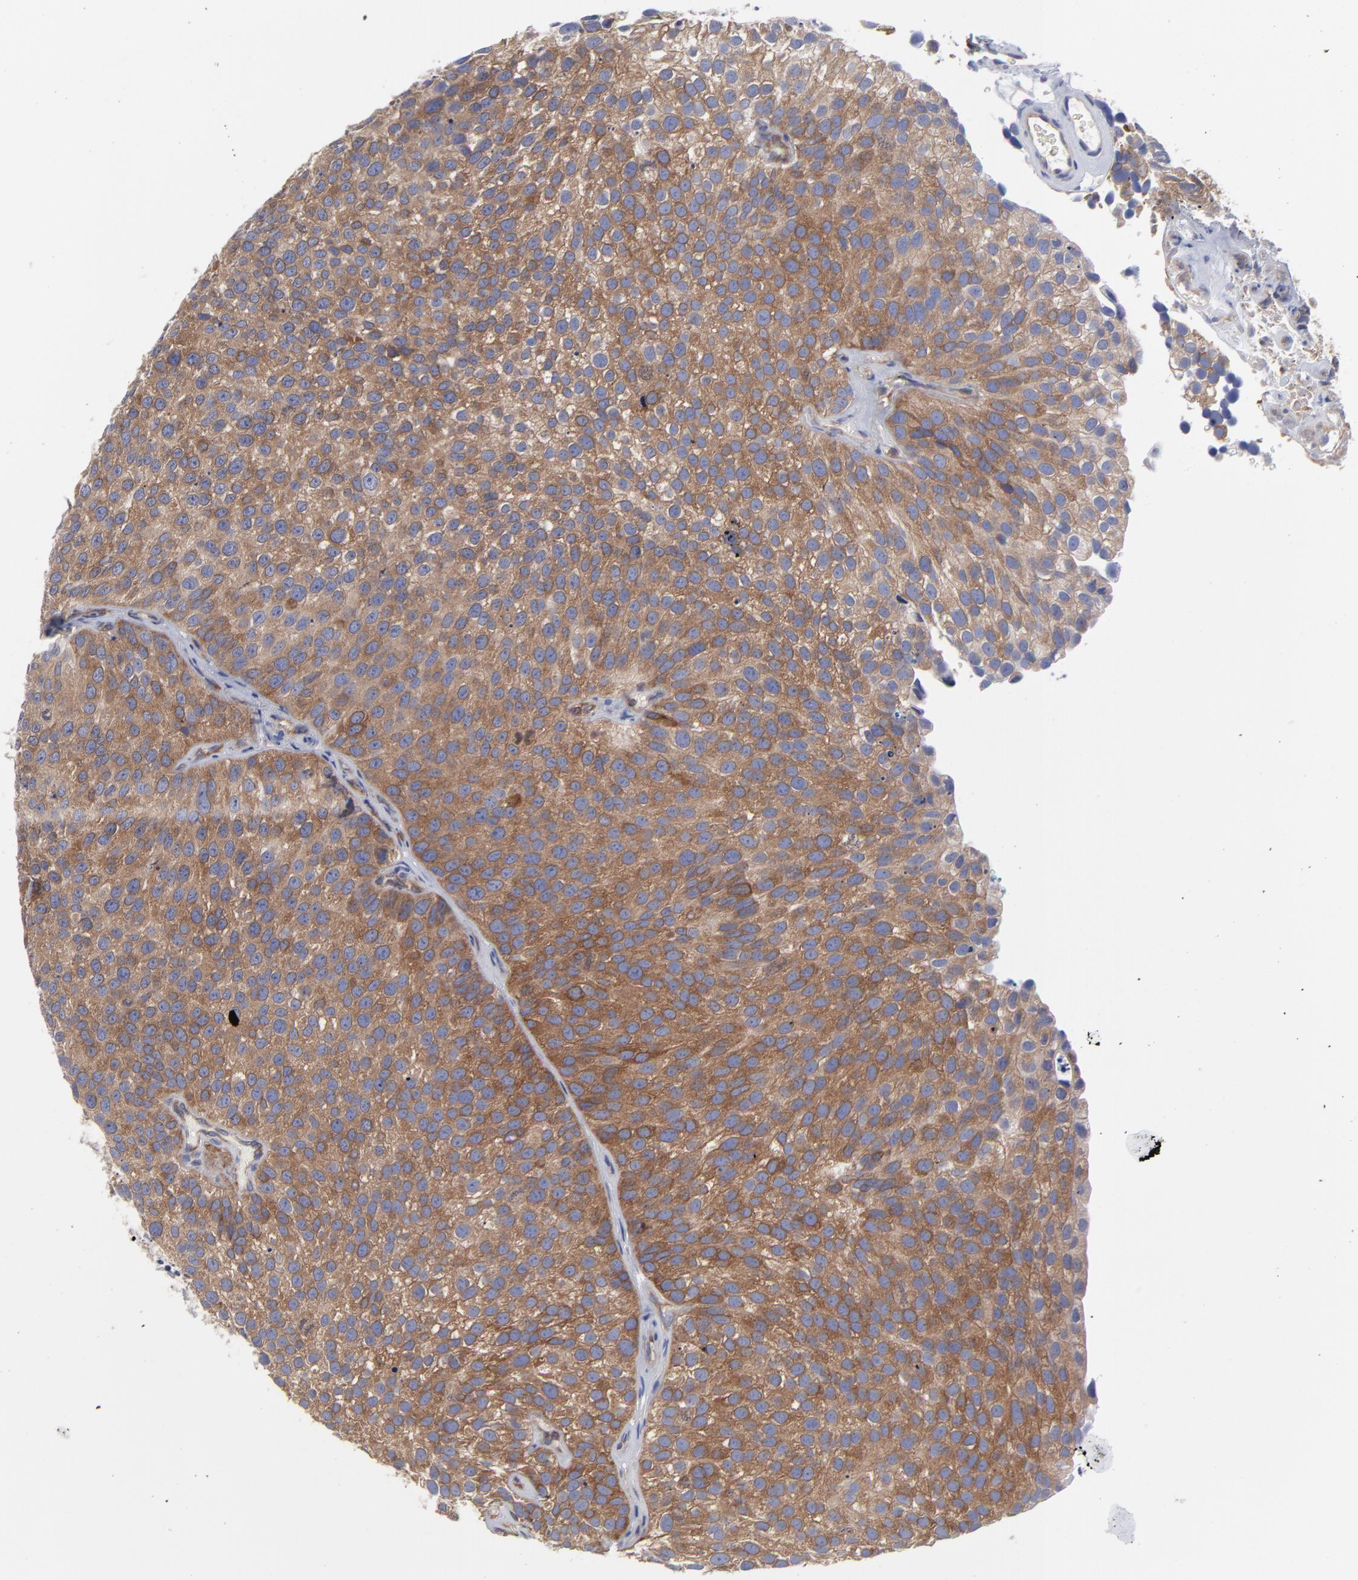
{"staining": {"intensity": "moderate", "quantity": ">75%", "location": "cytoplasmic/membranous"}, "tissue": "urothelial cancer", "cell_type": "Tumor cells", "image_type": "cancer", "snomed": [{"axis": "morphology", "description": "Urothelial carcinoma, High grade"}, {"axis": "topography", "description": "Urinary bladder"}], "caption": "Urothelial carcinoma (high-grade) stained for a protein demonstrates moderate cytoplasmic/membranous positivity in tumor cells.", "gene": "NFKBIA", "patient": {"sex": "male", "age": 72}}